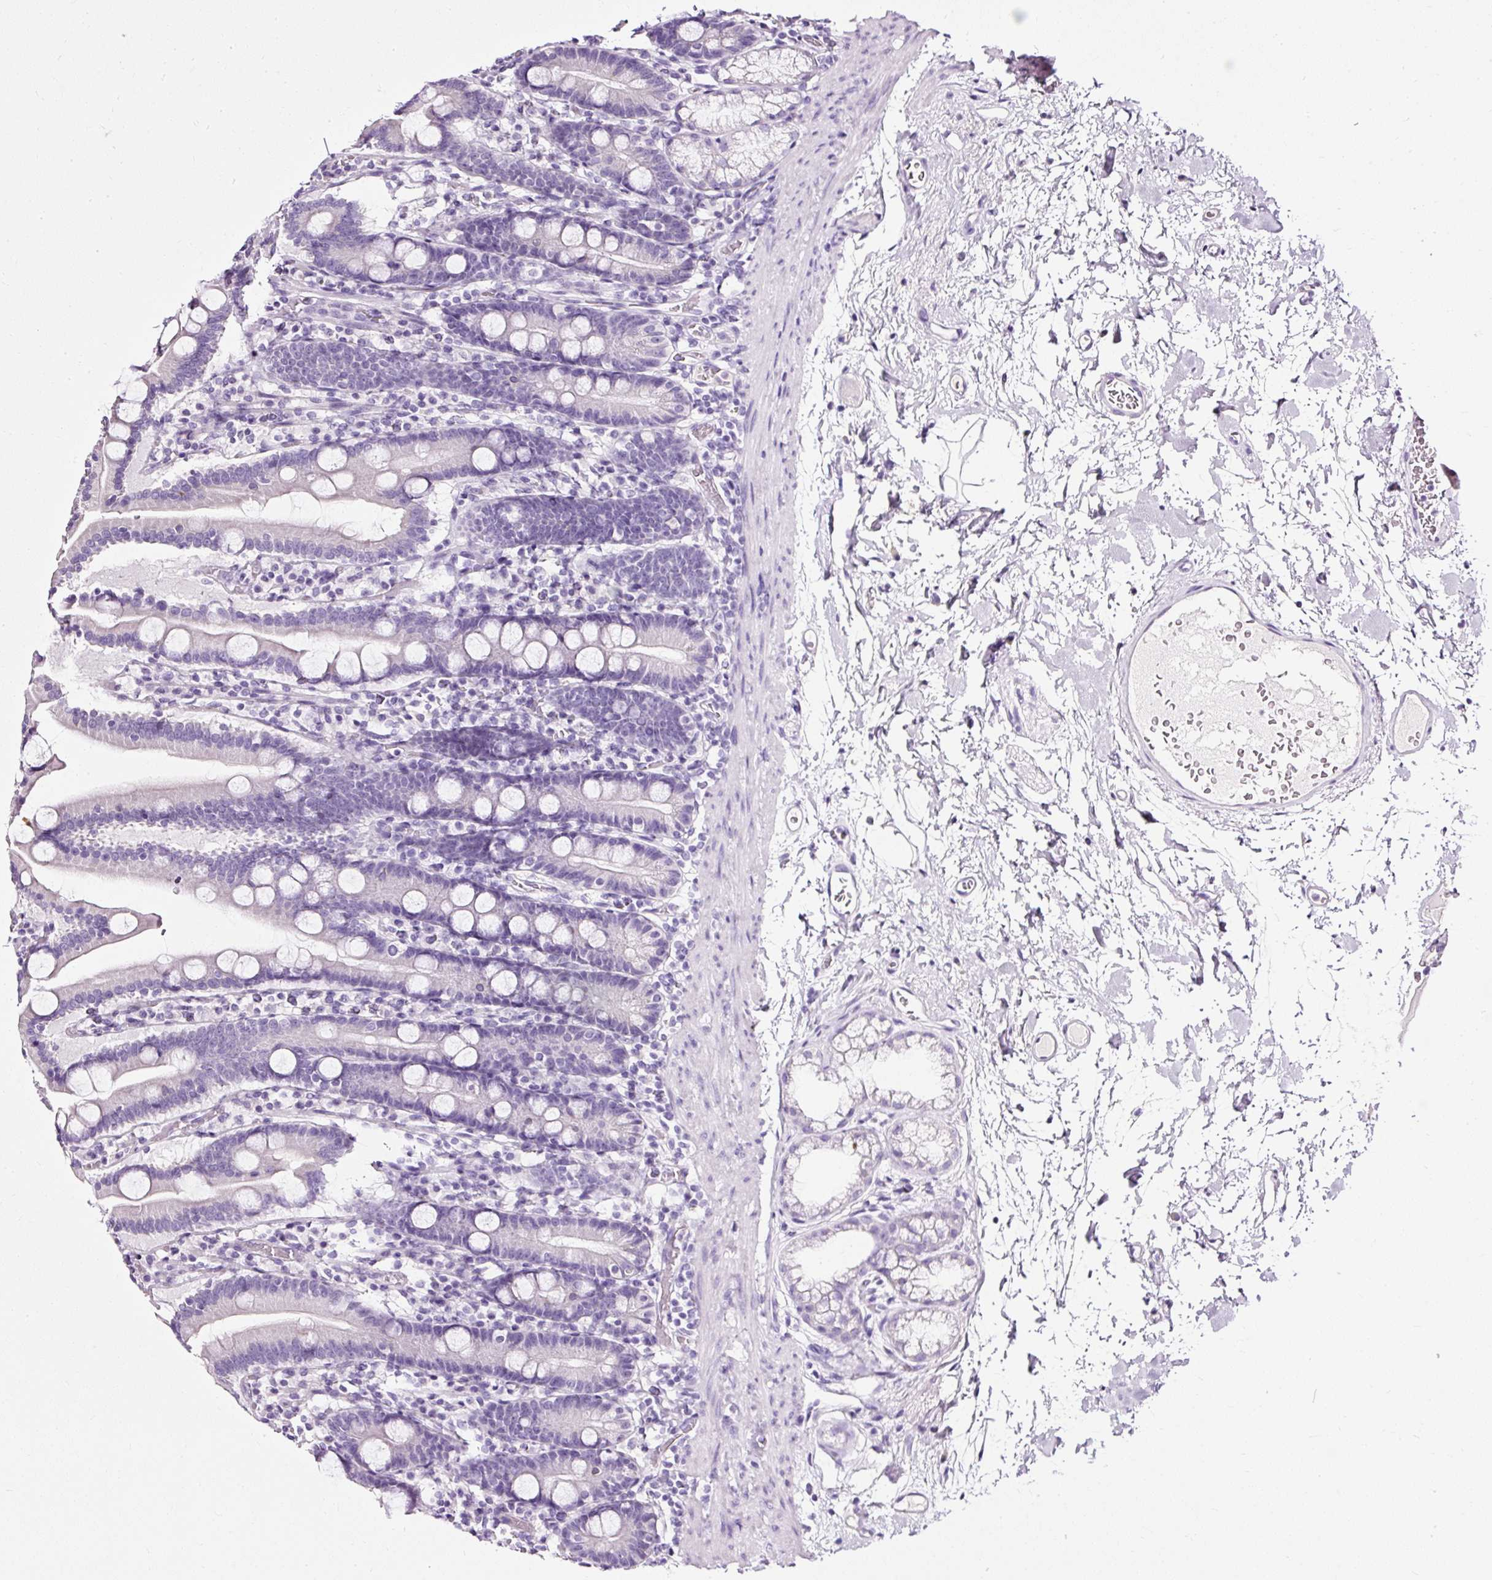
{"staining": {"intensity": "negative", "quantity": "none", "location": "none"}, "tissue": "duodenum", "cell_type": "Glandular cells", "image_type": "normal", "snomed": [{"axis": "morphology", "description": "Normal tissue, NOS"}, {"axis": "topography", "description": "Duodenum"}], "caption": "Immunohistochemical staining of benign human duodenum reveals no significant expression in glandular cells.", "gene": "ATP2A1", "patient": {"sex": "male", "age": 55}}